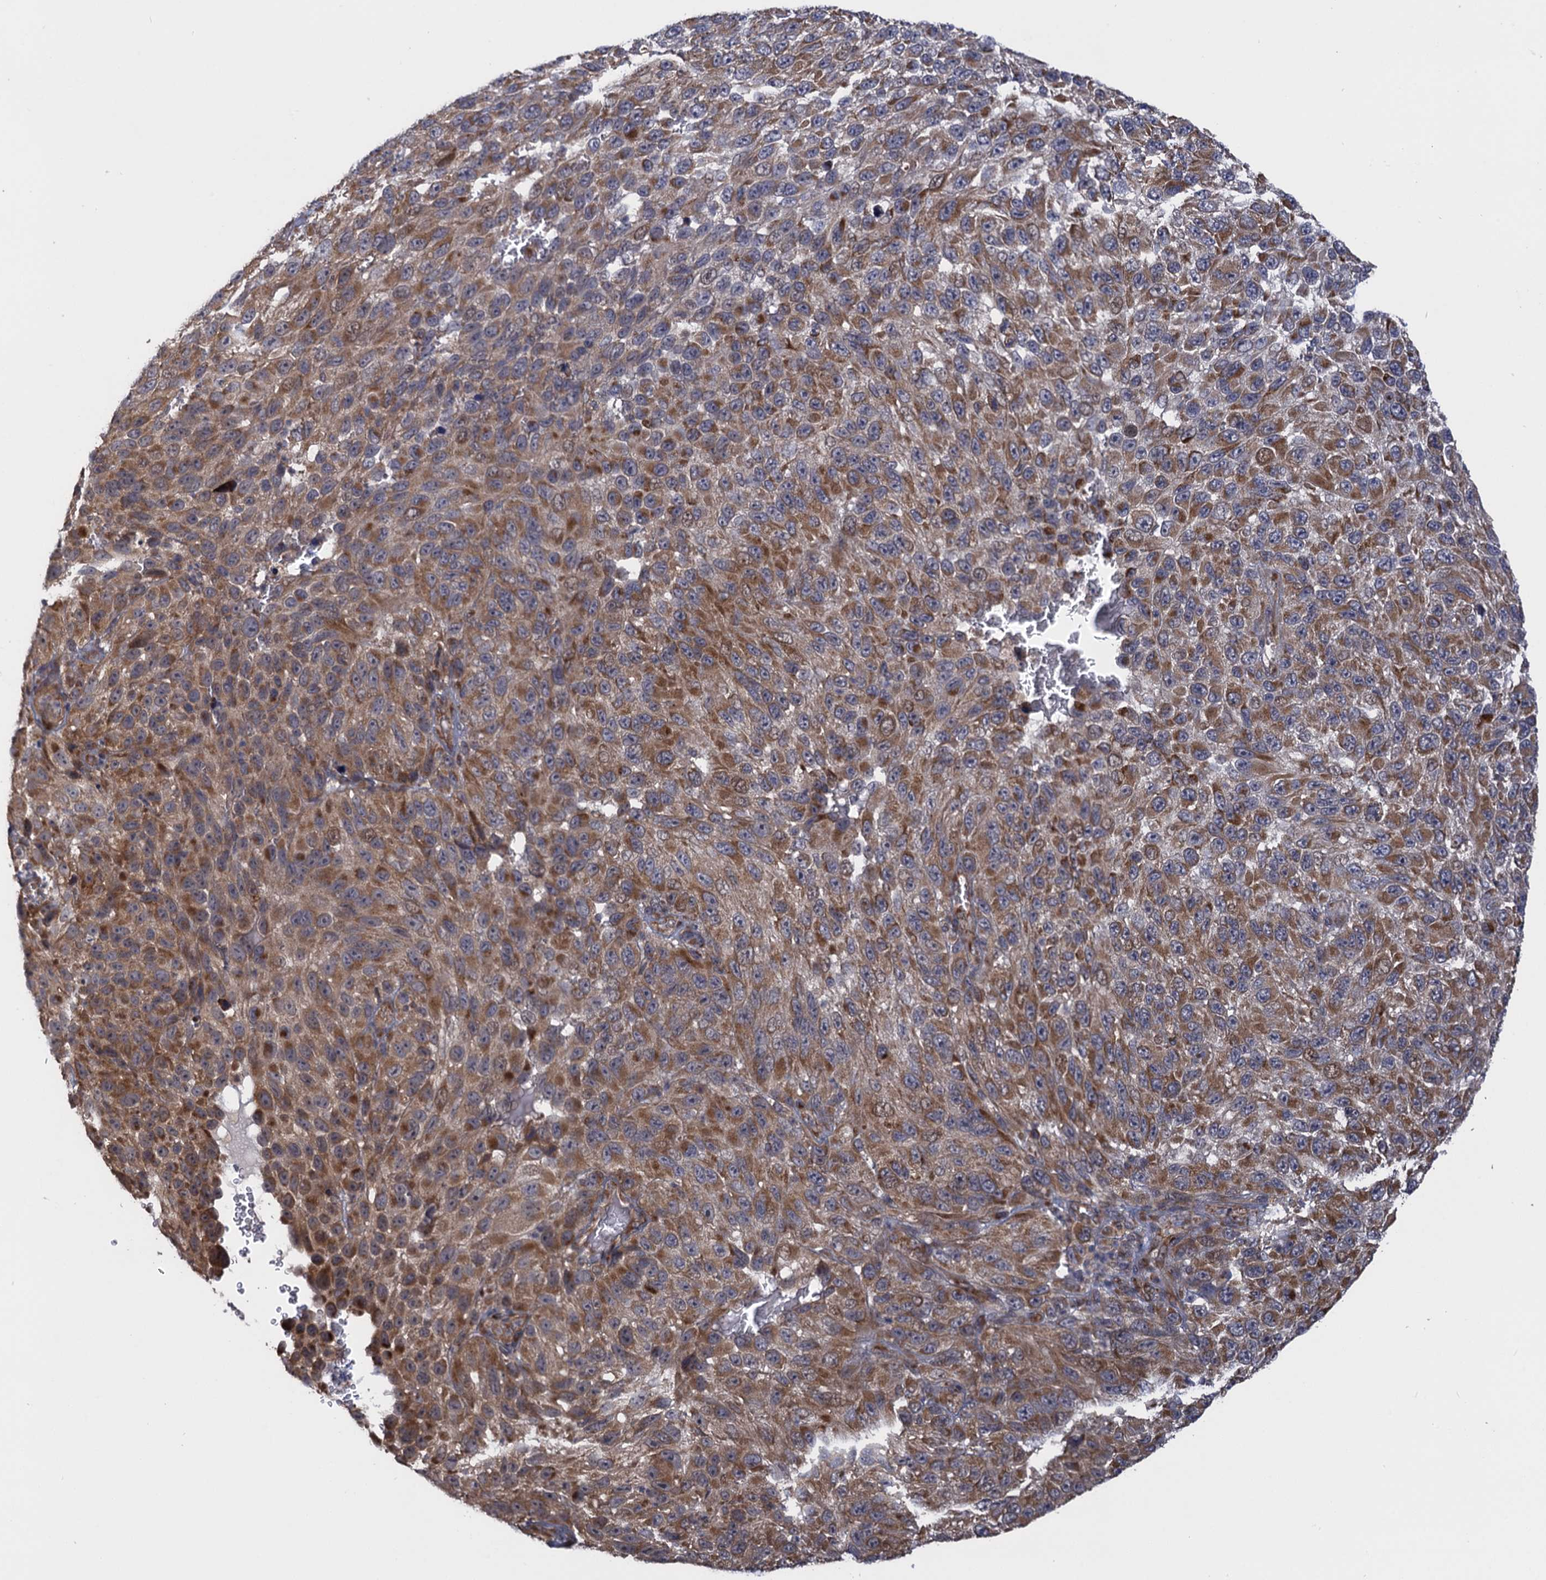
{"staining": {"intensity": "moderate", "quantity": ">75%", "location": "cytoplasmic/membranous"}, "tissue": "melanoma", "cell_type": "Tumor cells", "image_type": "cancer", "snomed": [{"axis": "morphology", "description": "Malignant melanoma, NOS"}, {"axis": "topography", "description": "Skin"}], "caption": "This photomicrograph demonstrates immunohistochemistry (IHC) staining of malignant melanoma, with medium moderate cytoplasmic/membranous positivity in approximately >75% of tumor cells.", "gene": "HAUS1", "patient": {"sex": "female", "age": 96}}